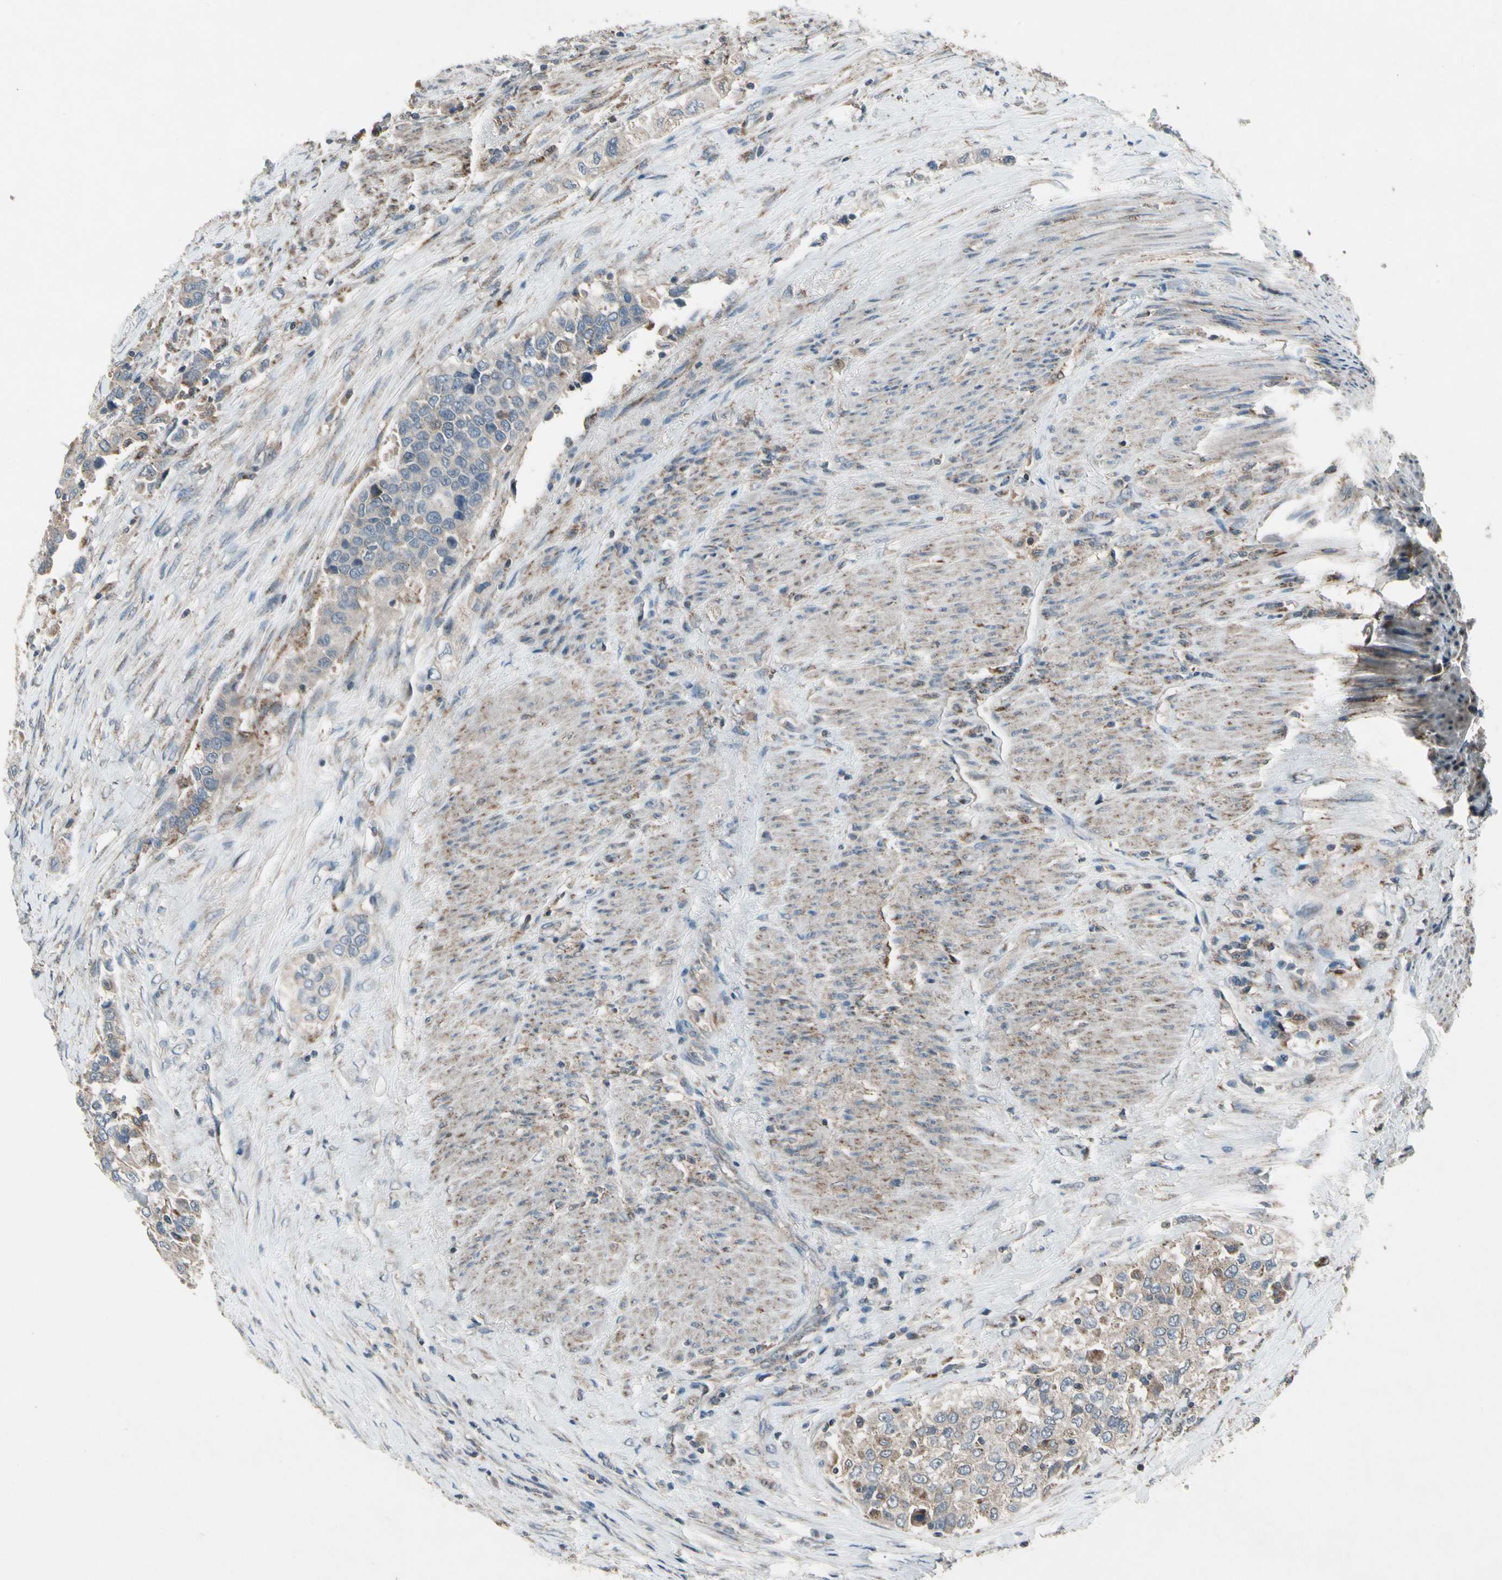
{"staining": {"intensity": "weak", "quantity": ">75%", "location": "cytoplasmic/membranous"}, "tissue": "urothelial cancer", "cell_type": "Tumor cells", "image_type": "cancer", "snomed": [{"axis": "morphology", "description": "Urothelial carcinoma, High grade"}, {"axis": "topography", "description": "Urinary bladder"}], "caption": "A brown stain highlights weak cytoplasmic/membranous positivity of a protein in human urothelial cancer tumor cells. (Brightfield microscopy of DAB IHC at high magnification).", "gene": "NMI", "patient": {"sex": "female", "age": 80}}